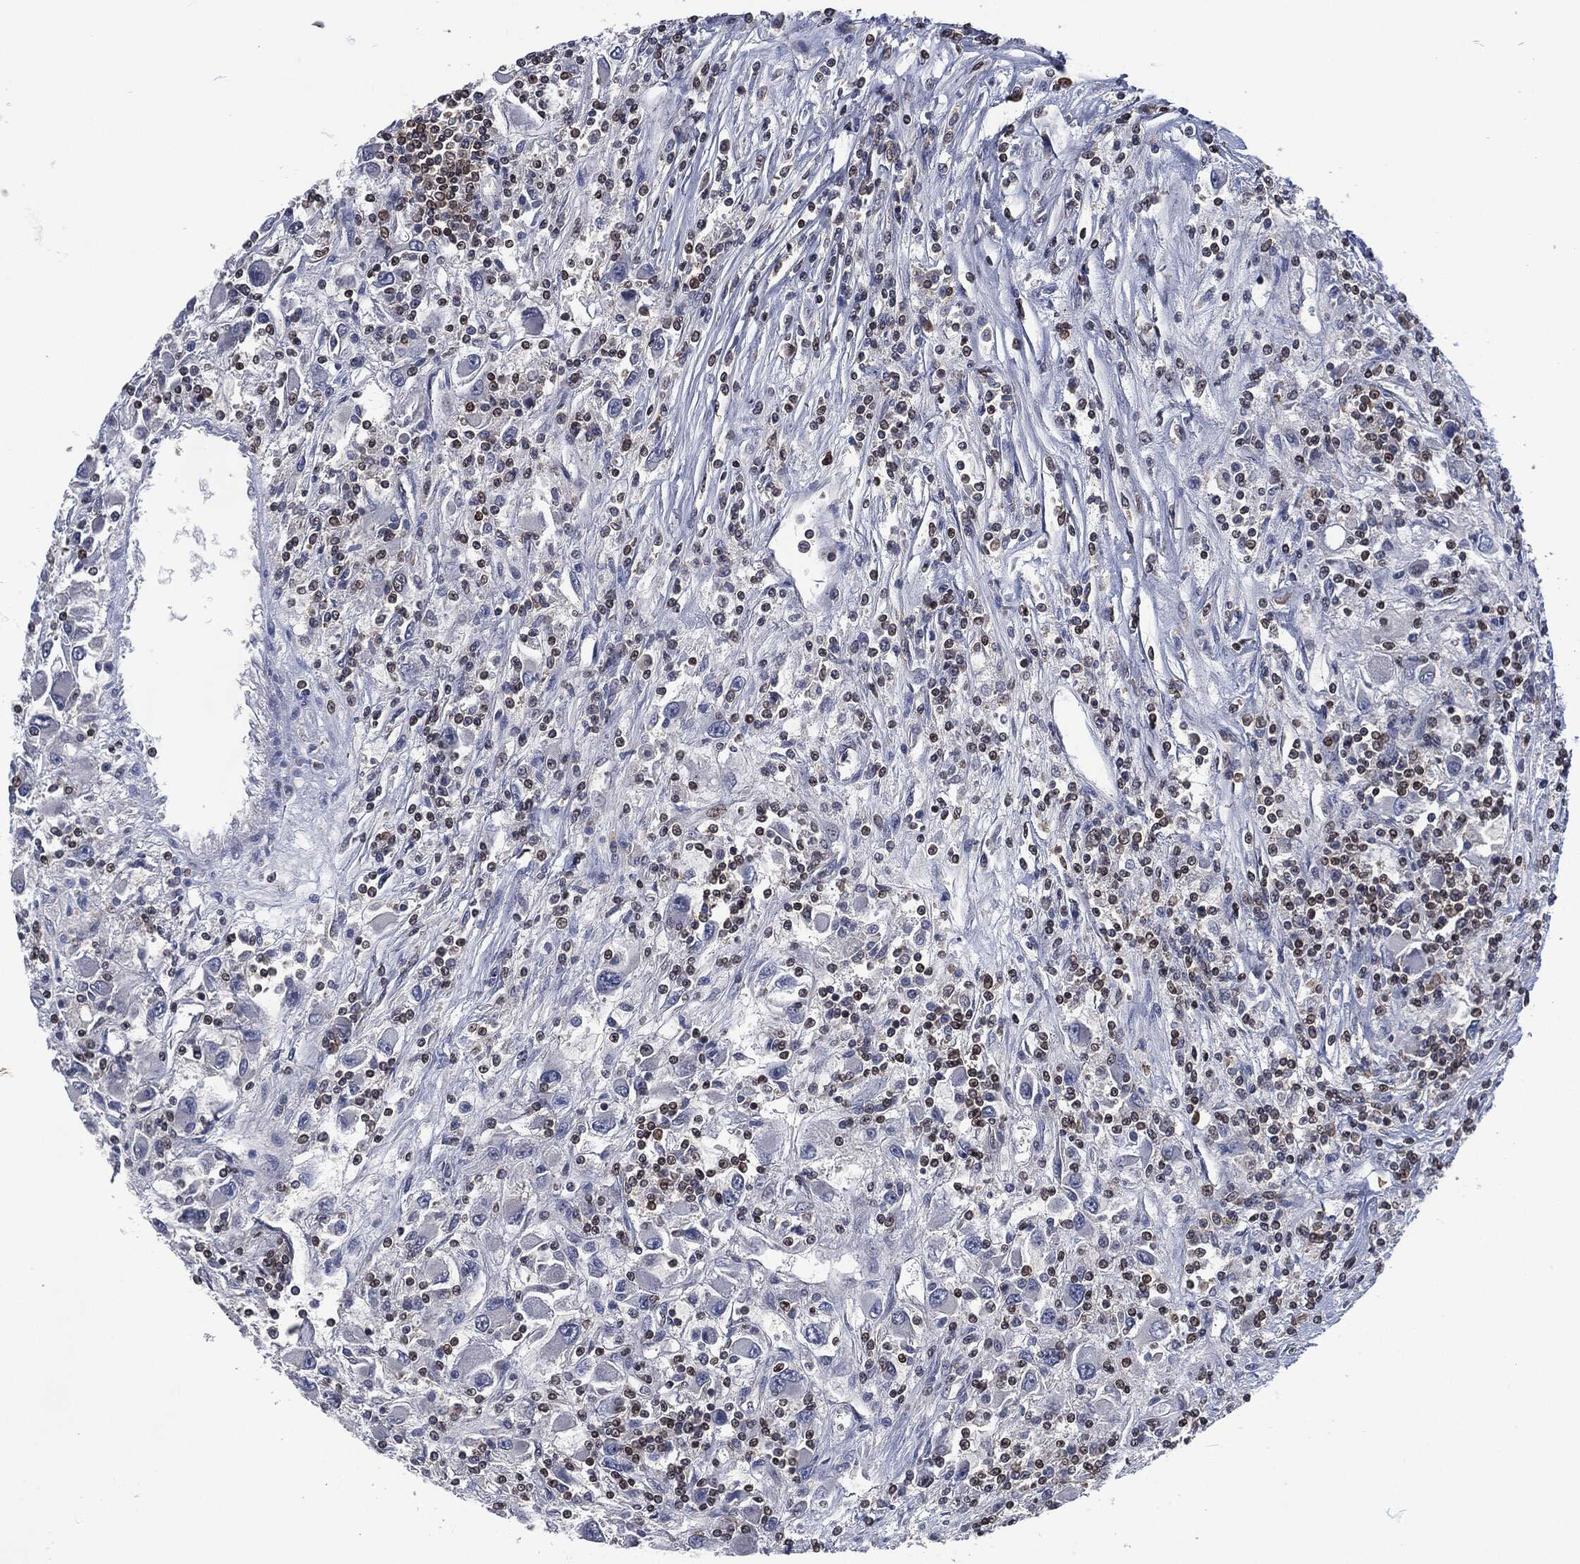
{"staining": {"intensity": "moderate", "quantity": "25%-75%", "location": "nuclear"}, "tissue": "renal cancer", "cell_type": "Tumor cells", "image_type": "cancer", "snomed": [{"axis": "morphology", "description": "Adenocarcinoma, NOS"}, {"axis": "topography", "description": "Kidney"}], "caption": "A brown stain shows moderate nuclear positivity of a protein in human renal cancer (adenocarcinoma) tumor cells.", "gene": "DCPS", "patient": {"sex": "female", "age": 67}}